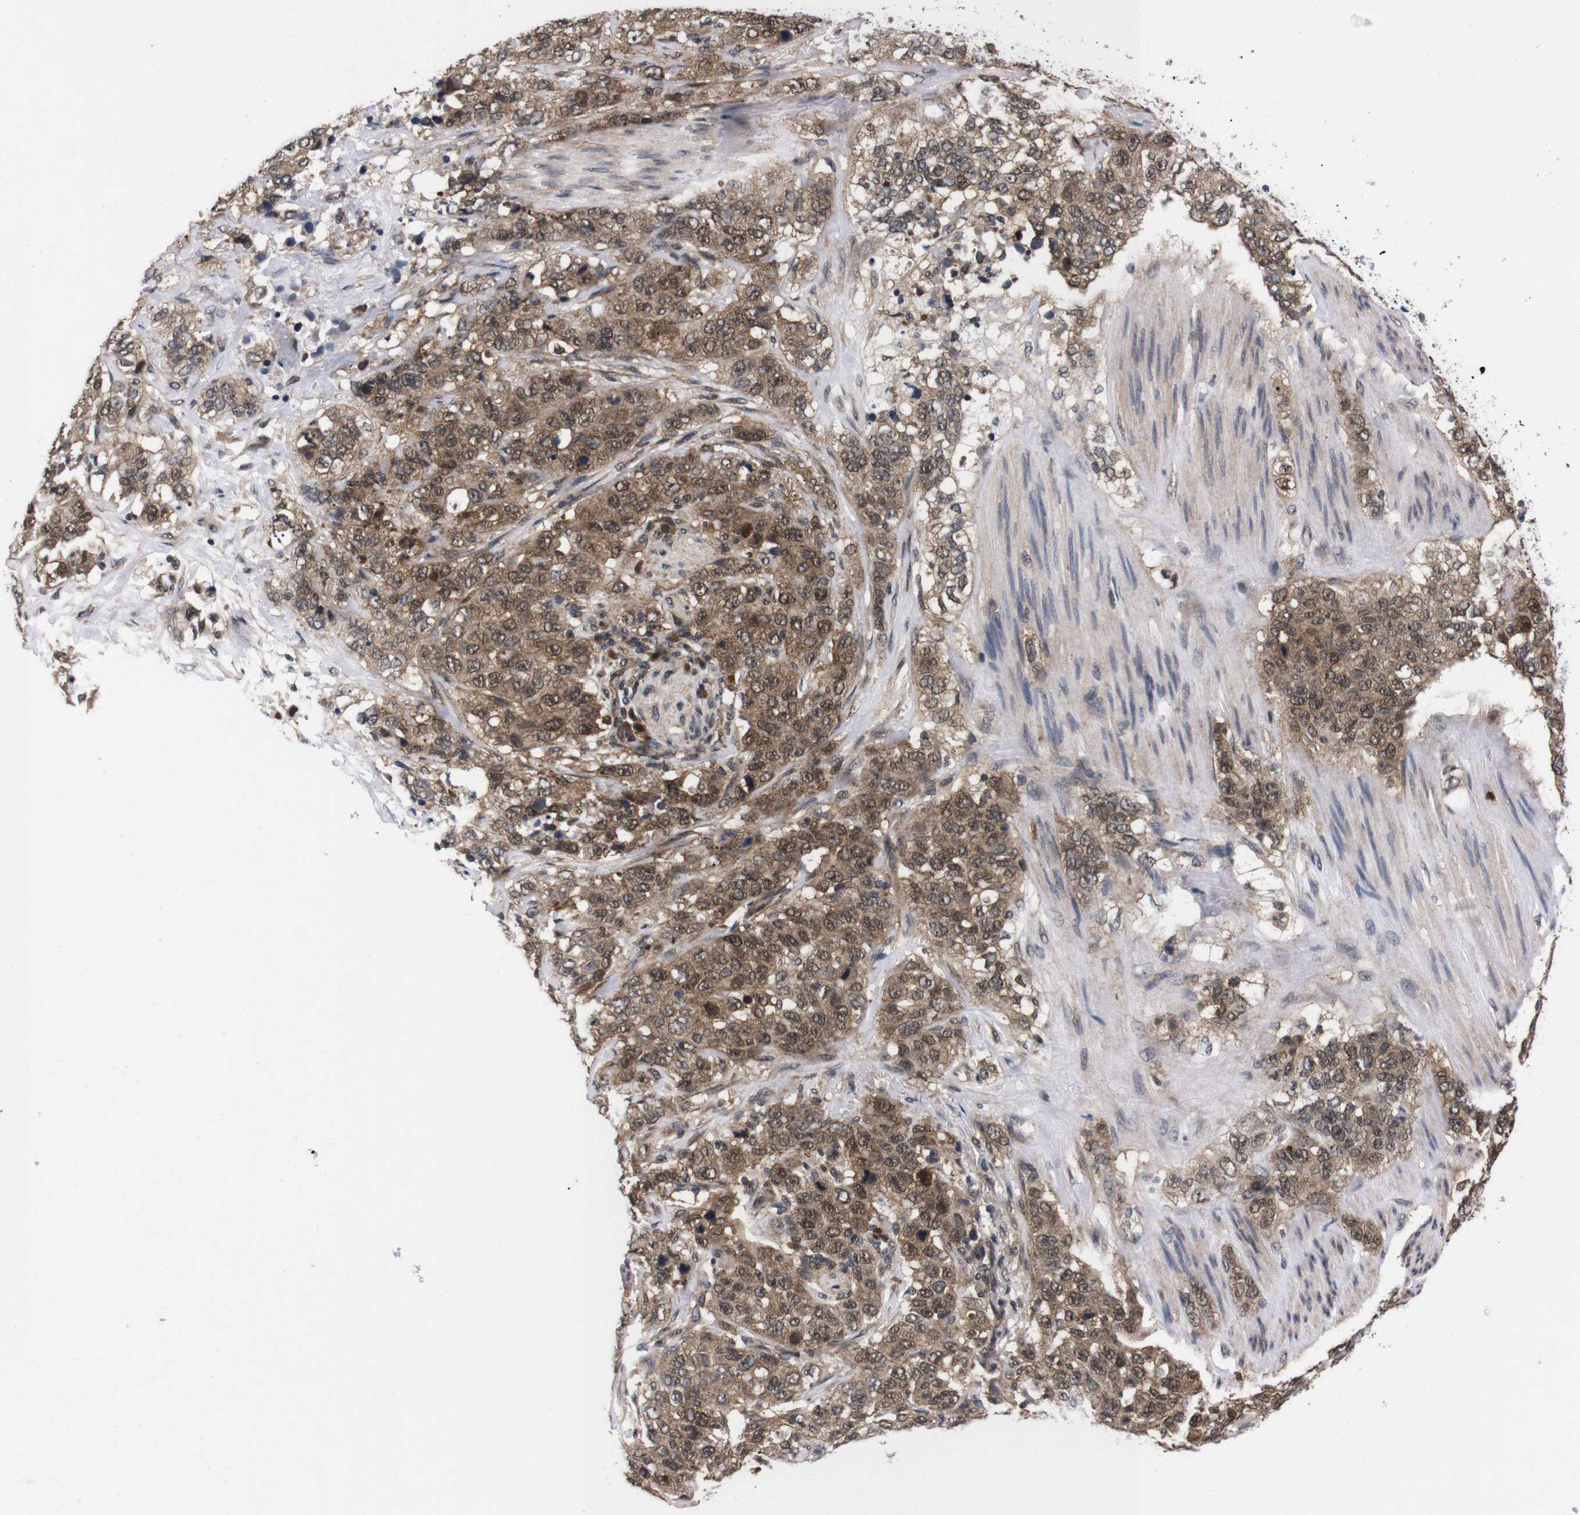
{"staining": {"intensity": "moderate", "quantity": ">75%", "location": "cytoplasmic/membranous,nuclear"}, "tissue": "stomach cancer", "cell_type": "Tumor cells", "image_type": "cancer", "snomed": [{"axis": "morphology", "description": "Adenocarcinoma, NOS"}, {"axis": "topography", "description": "Stomach"}], "caption": "A medium amount of moderate cytoplasmic/membranous and nuclear staining is appreciated in about >75% of tumor cells in stomach adenocarcinoma tissue.", "gene": "UBQLN2", "patient": {"sex": "male", "age": 48}}